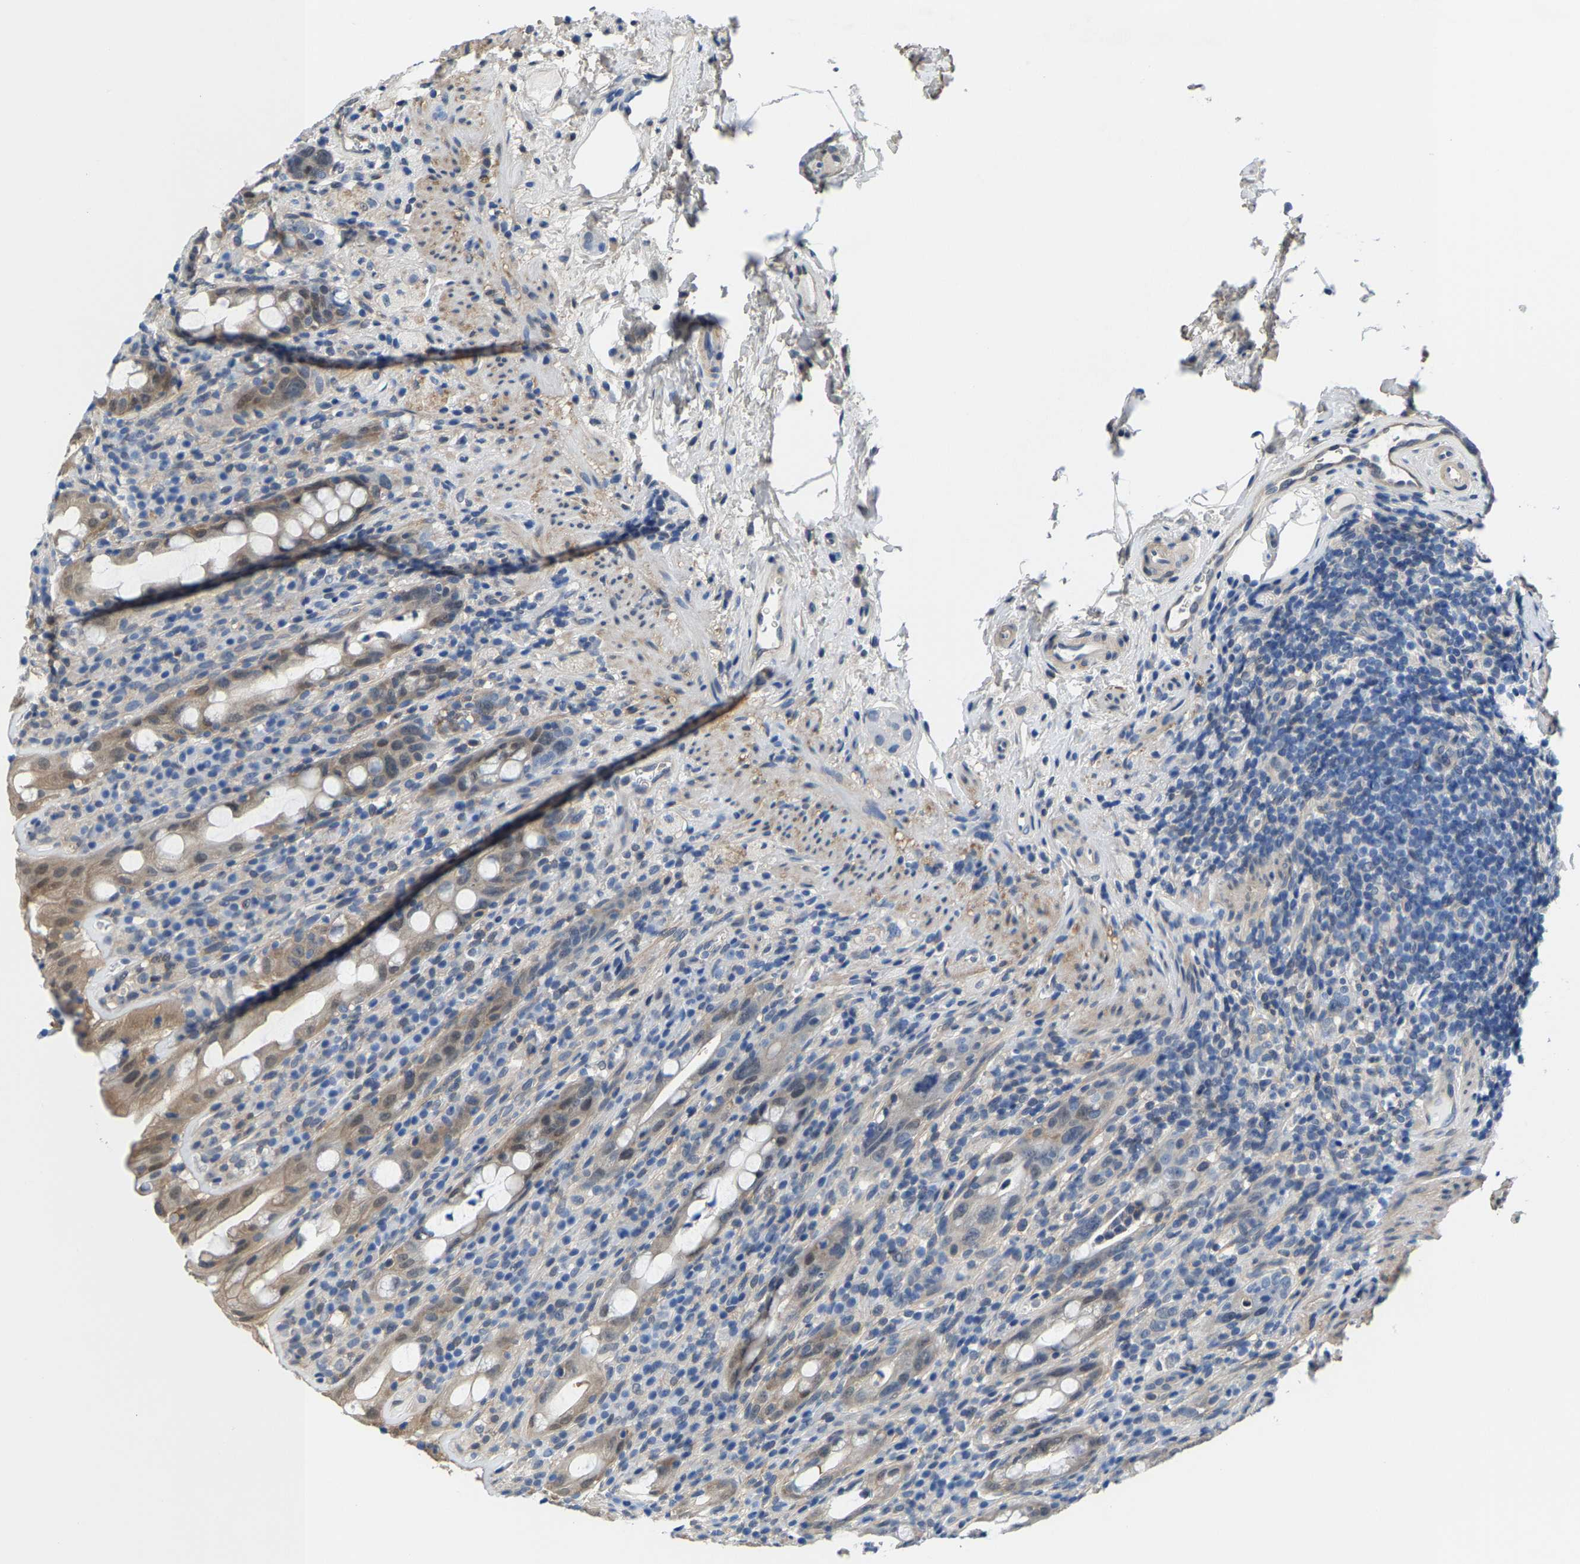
{"staining": {"intensity": "weak", "quantity": ">75%", "location": "cytoplasmic/membranous"}, "tissue": "rectum", "cell_type": "Glandular cells", "image_type": "normal", "snomed": [{"axis": "morphology", "description": "Normal tissue, NOS"}, {"axis": "topography", "description": "Rectum"}], "caption": "Immunohistochemistry (IHC) staining of unremarkable rectum, which demonstrates low levels of weak cytoplasmic/membranous expression in approximately >75% of glandular cells indicating weak cytoplasmic/membranous protein positivity. The staining was performed using DAB (brown) for protein detection and nuclei were counterstained in hematoxylin (blue).", "gene": "SSH3", "patient": {"sex": "male", "age": 44}}